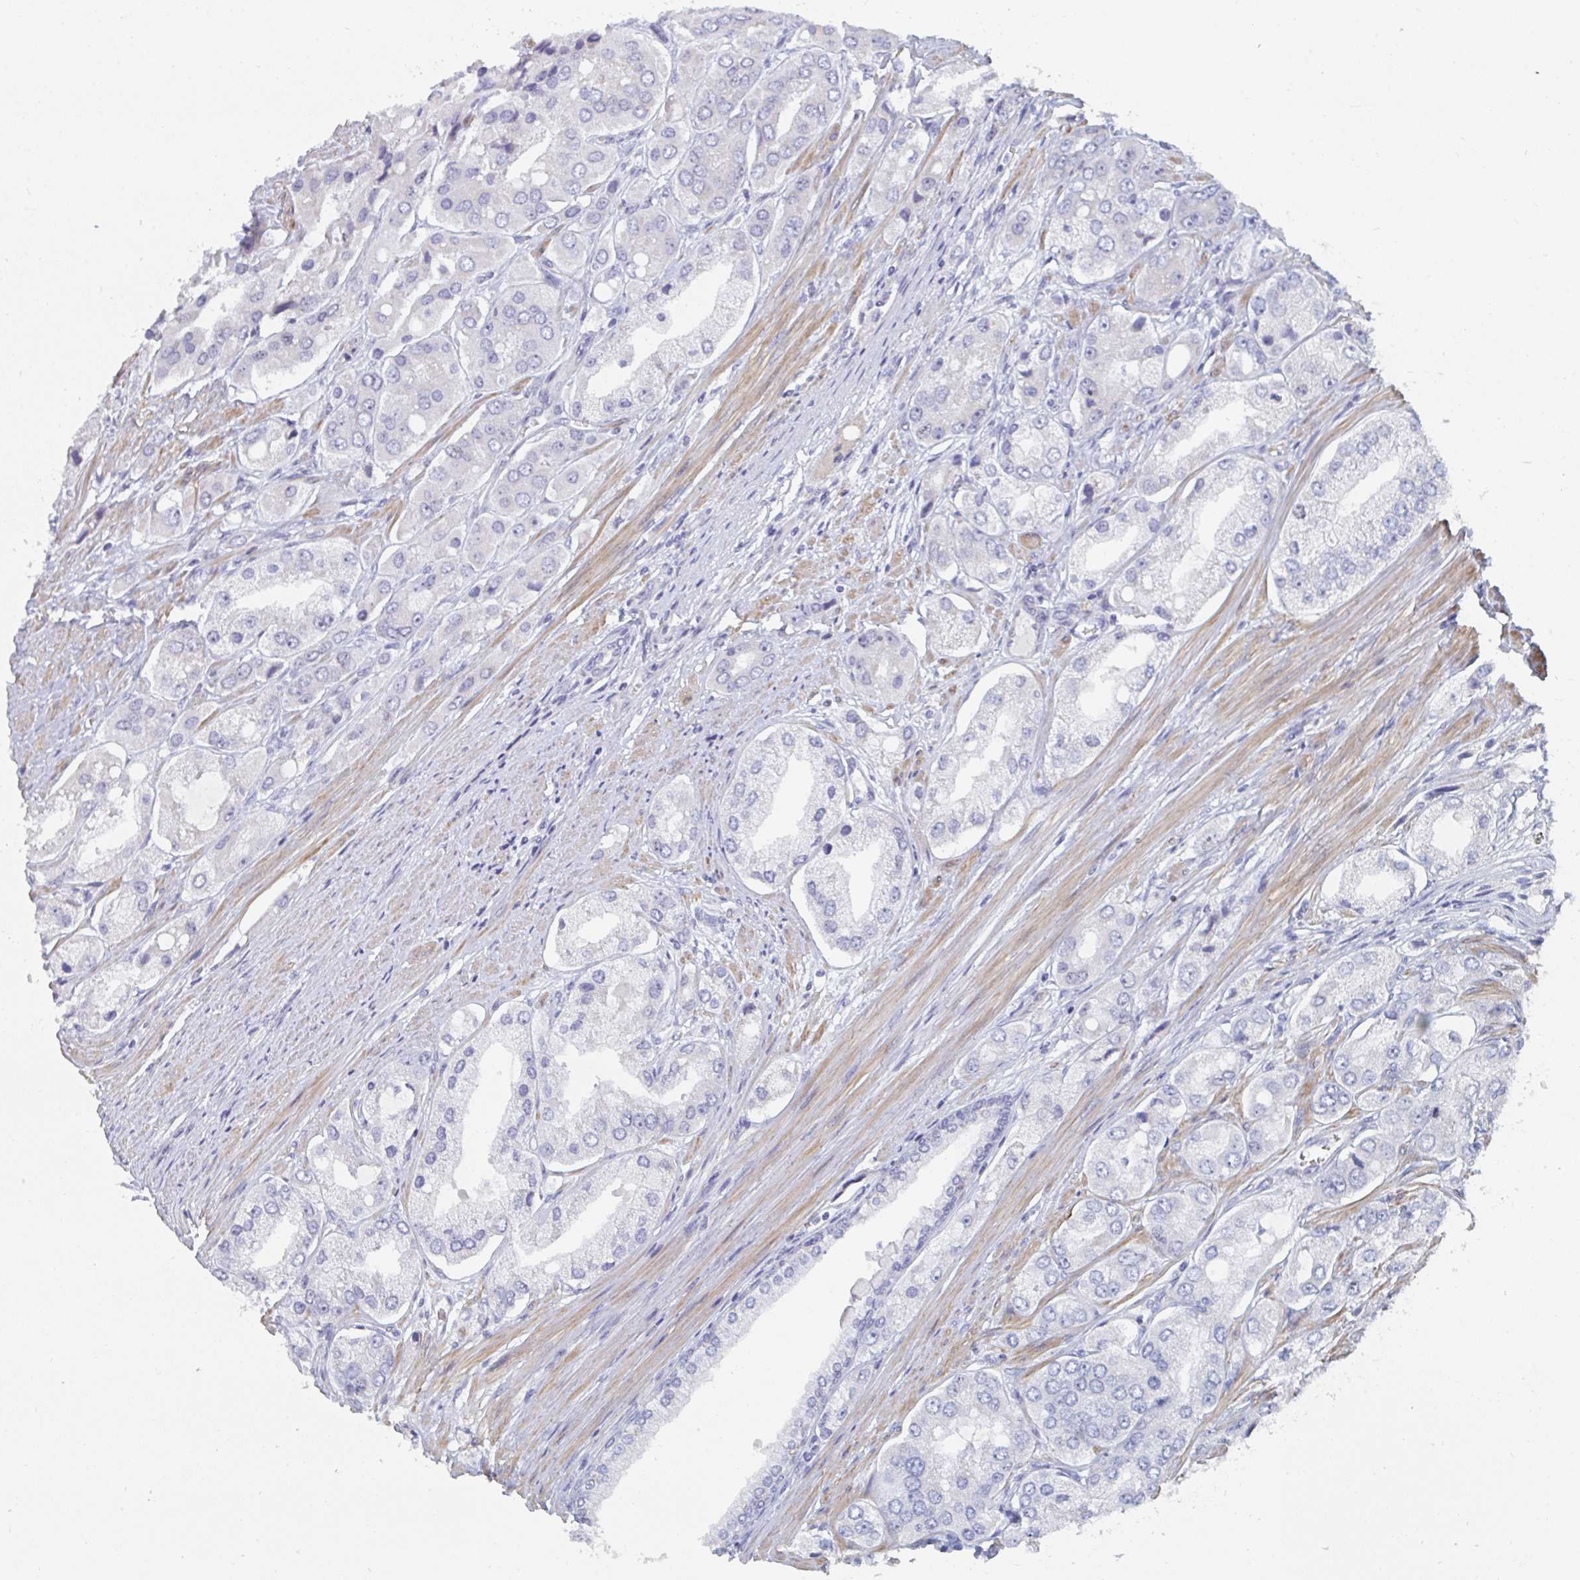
{"staining": {"intensity": "negative", "quantity": "none", "location": "none"}, "tissue": "prostate cancer", "cell_type": "Tumor cells", "image_type": "cancer", "snomed": [{"axis": "morphology", "description": "Adenocarcinoma, Low grade"}, {"axis": "topography", "description": "Prostate"}], "caption": "High power microscopy image of an immunohistochemistry histopathology image of prostate cancer, revealing no significant staining in tumor cells. (DAB (3,3'-diaminobenzidine) IHC, high magnification).", "gene": "CENPT", "patient": {"sex": "male", "age": 69}}